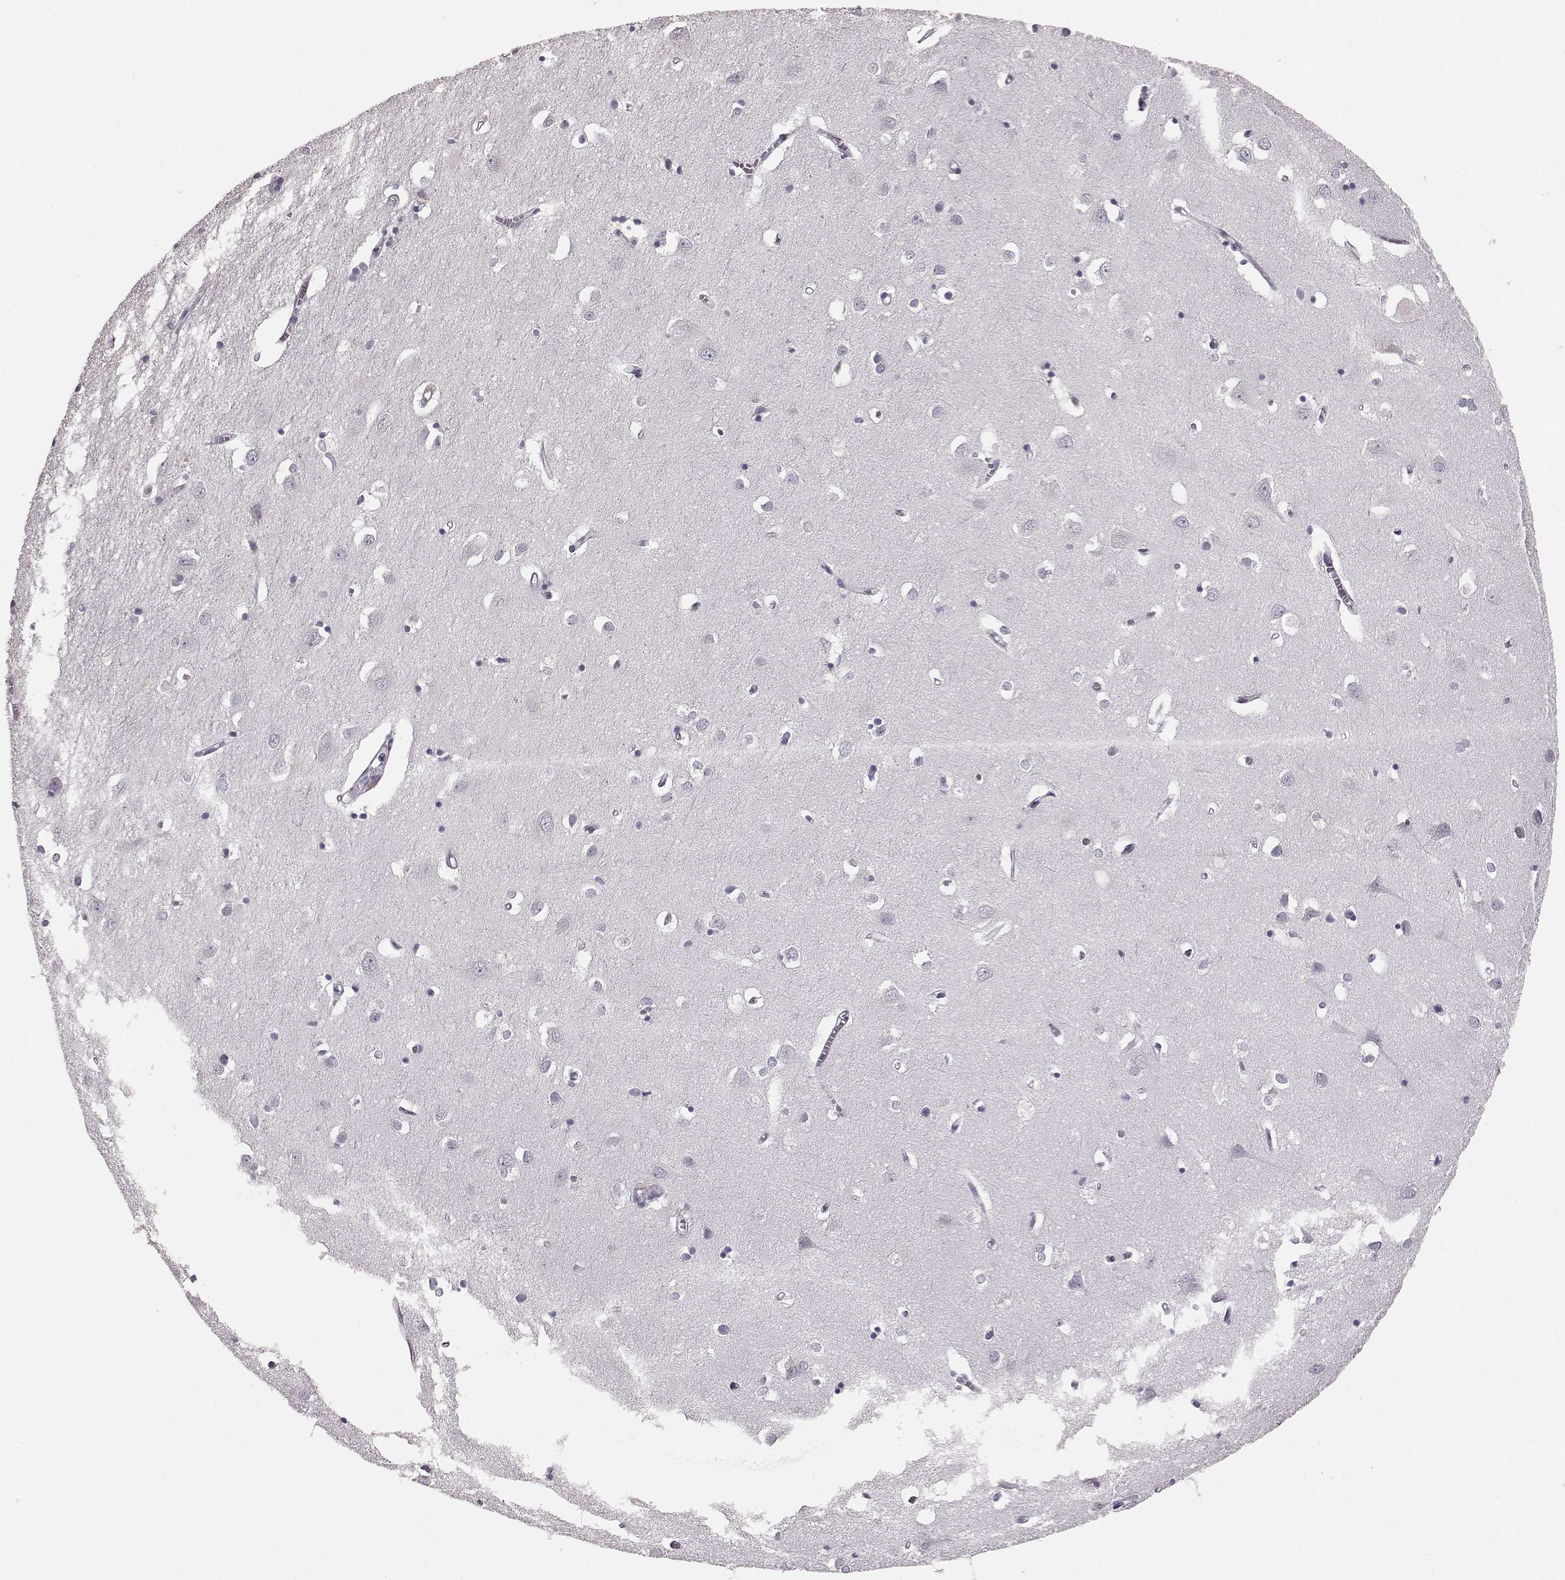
{"staining": {"intensity": "negative", "quantity": "none", "location": "none"}, "tissue": "cerebral cortex", "cell_type": "Endothelial cells", "image_type": "normal", "snomed": [{"axis": "morphology", "description": "Normal tissue, NOS"}, {"axis": "topography", "description": "Cerebral cortex"}], "caption": "Endothelial cells show no significant protein positivity in unremarkable cerebral cortex. (Brightfield microscopy of DAB (3,3'-diaminobenzidine) immunohistochemistry (IHC) at high magnification).", "gene": "TCHHL1", "patient": {"sex": "male", "age": 70}}